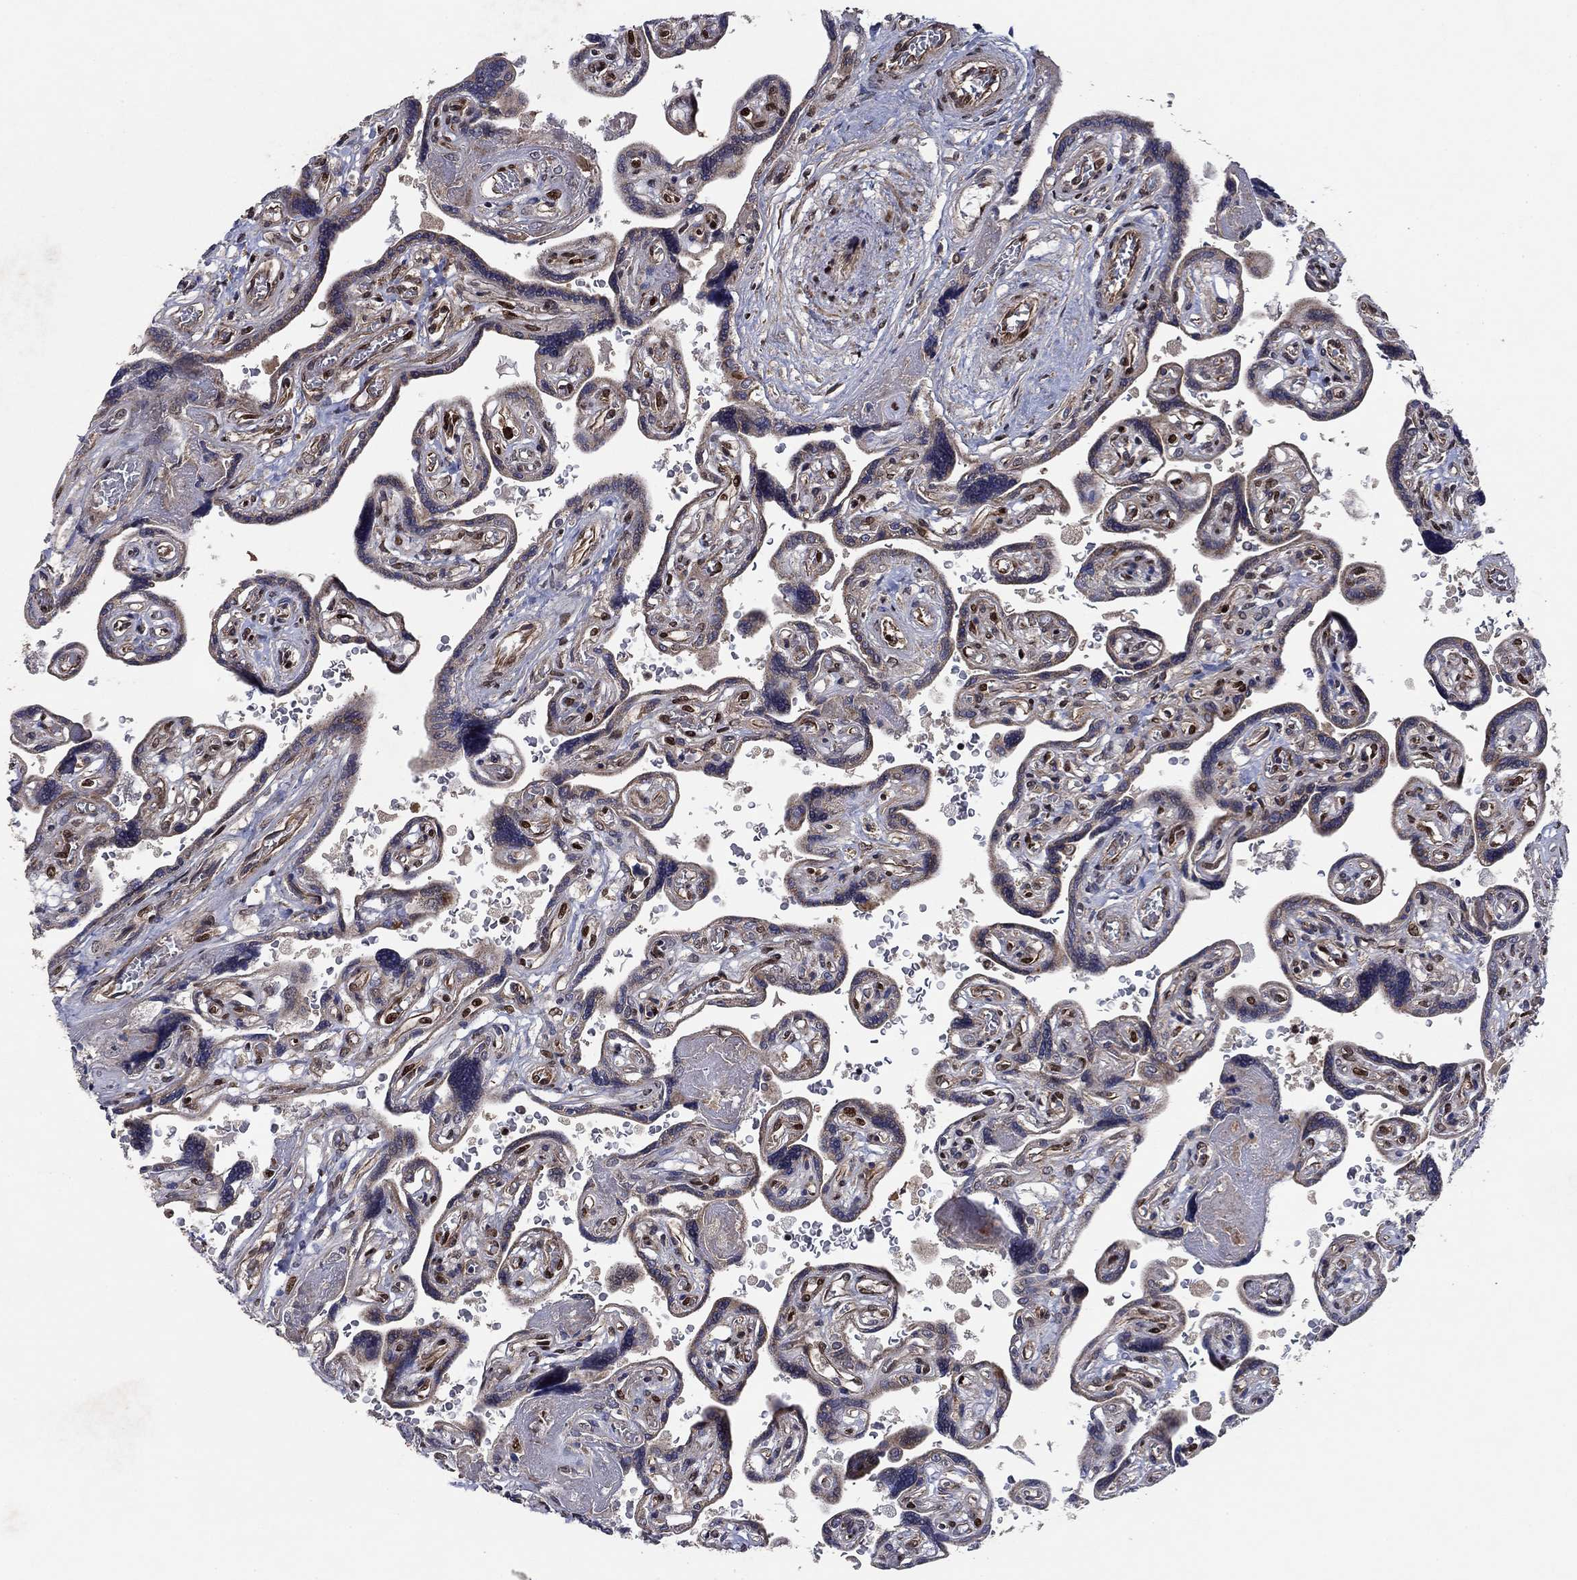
{"staining": {"intensity": "strong", "quantity": "25%-75%", "location": "nuclear"}, "tissue": "placenta", "cell_type": "Decidual cells", "image_type": "normal", "snomed": [{"axis": "morphology", "description": "Normal tissue, NOS"}, {"axis": "topography", "description": "Placenta"}], "caption": "DAB (3,3'-diaminobenzidine) immunohistochemical staining of normal human placenta reveals strong nuclear protein positivity in about 25%-75% of decidual cells.", "gene": "PRICKLE4", "patient": {"sex": "female", "age": 32}}